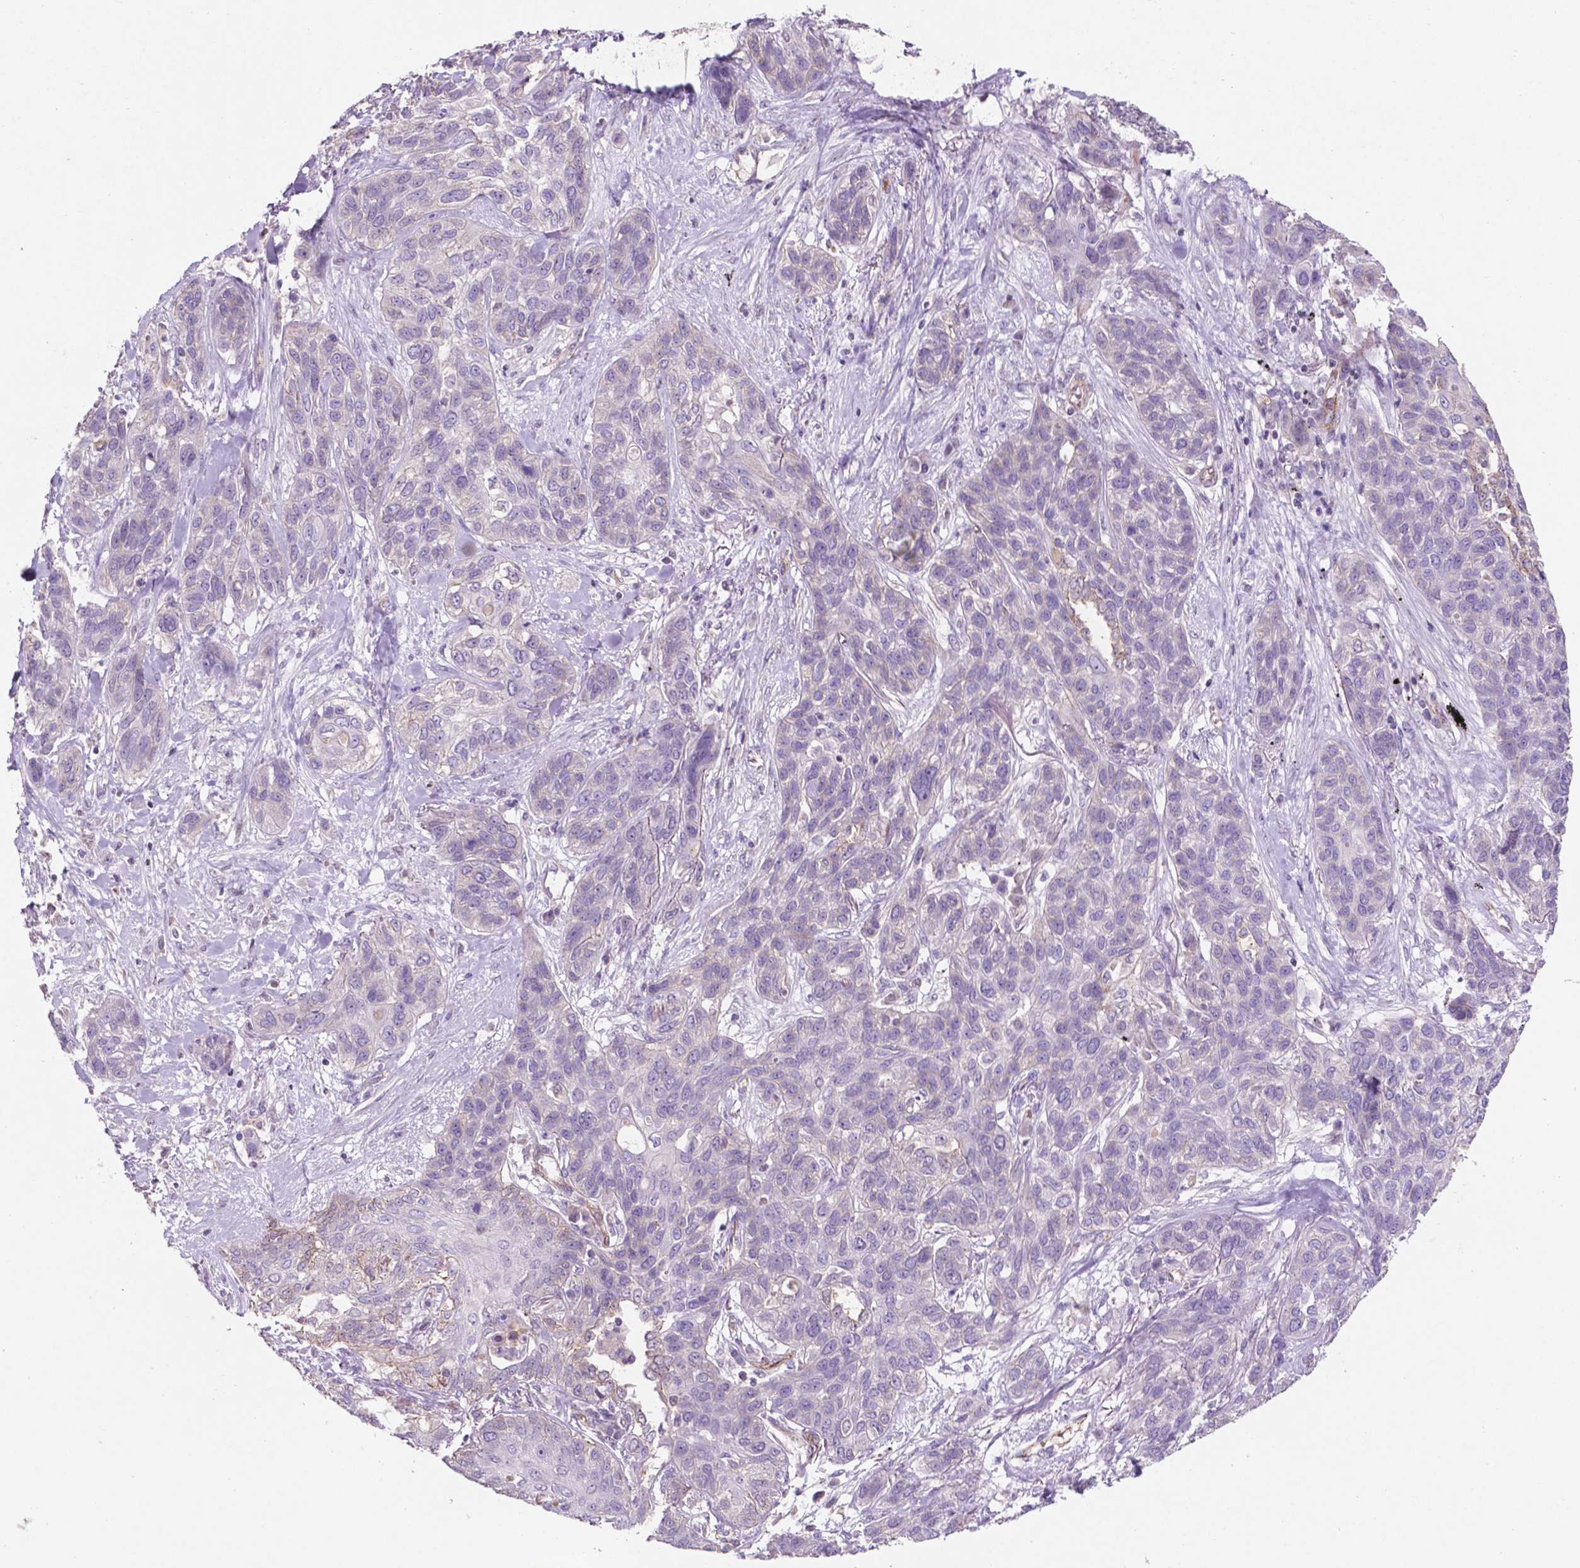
{"staining": {"intensity": "negative", "quantity": "none", "location": "none"}, "tissue": "lung cancer", "cell_type": "Tumor cells", "image_type": "cancer", "snomed": [{"axis": "morphology", "description": "Squamous cell carcinoma, NOS"}, {"axis": "topography", "description": "Lung"}], "caption": "A high-resolution micrograph shows immunohistochemistry staining of lung cancer (squamous cell carcinoma), which shows no significant expression in tumor cells. (DAB (3,3'-diaminobenzidine) immunohistochemistry (IHC) with hematoxylin counter stain).", "gene": "ARL5C", "patient": {"sex": "female", "age": 70}}